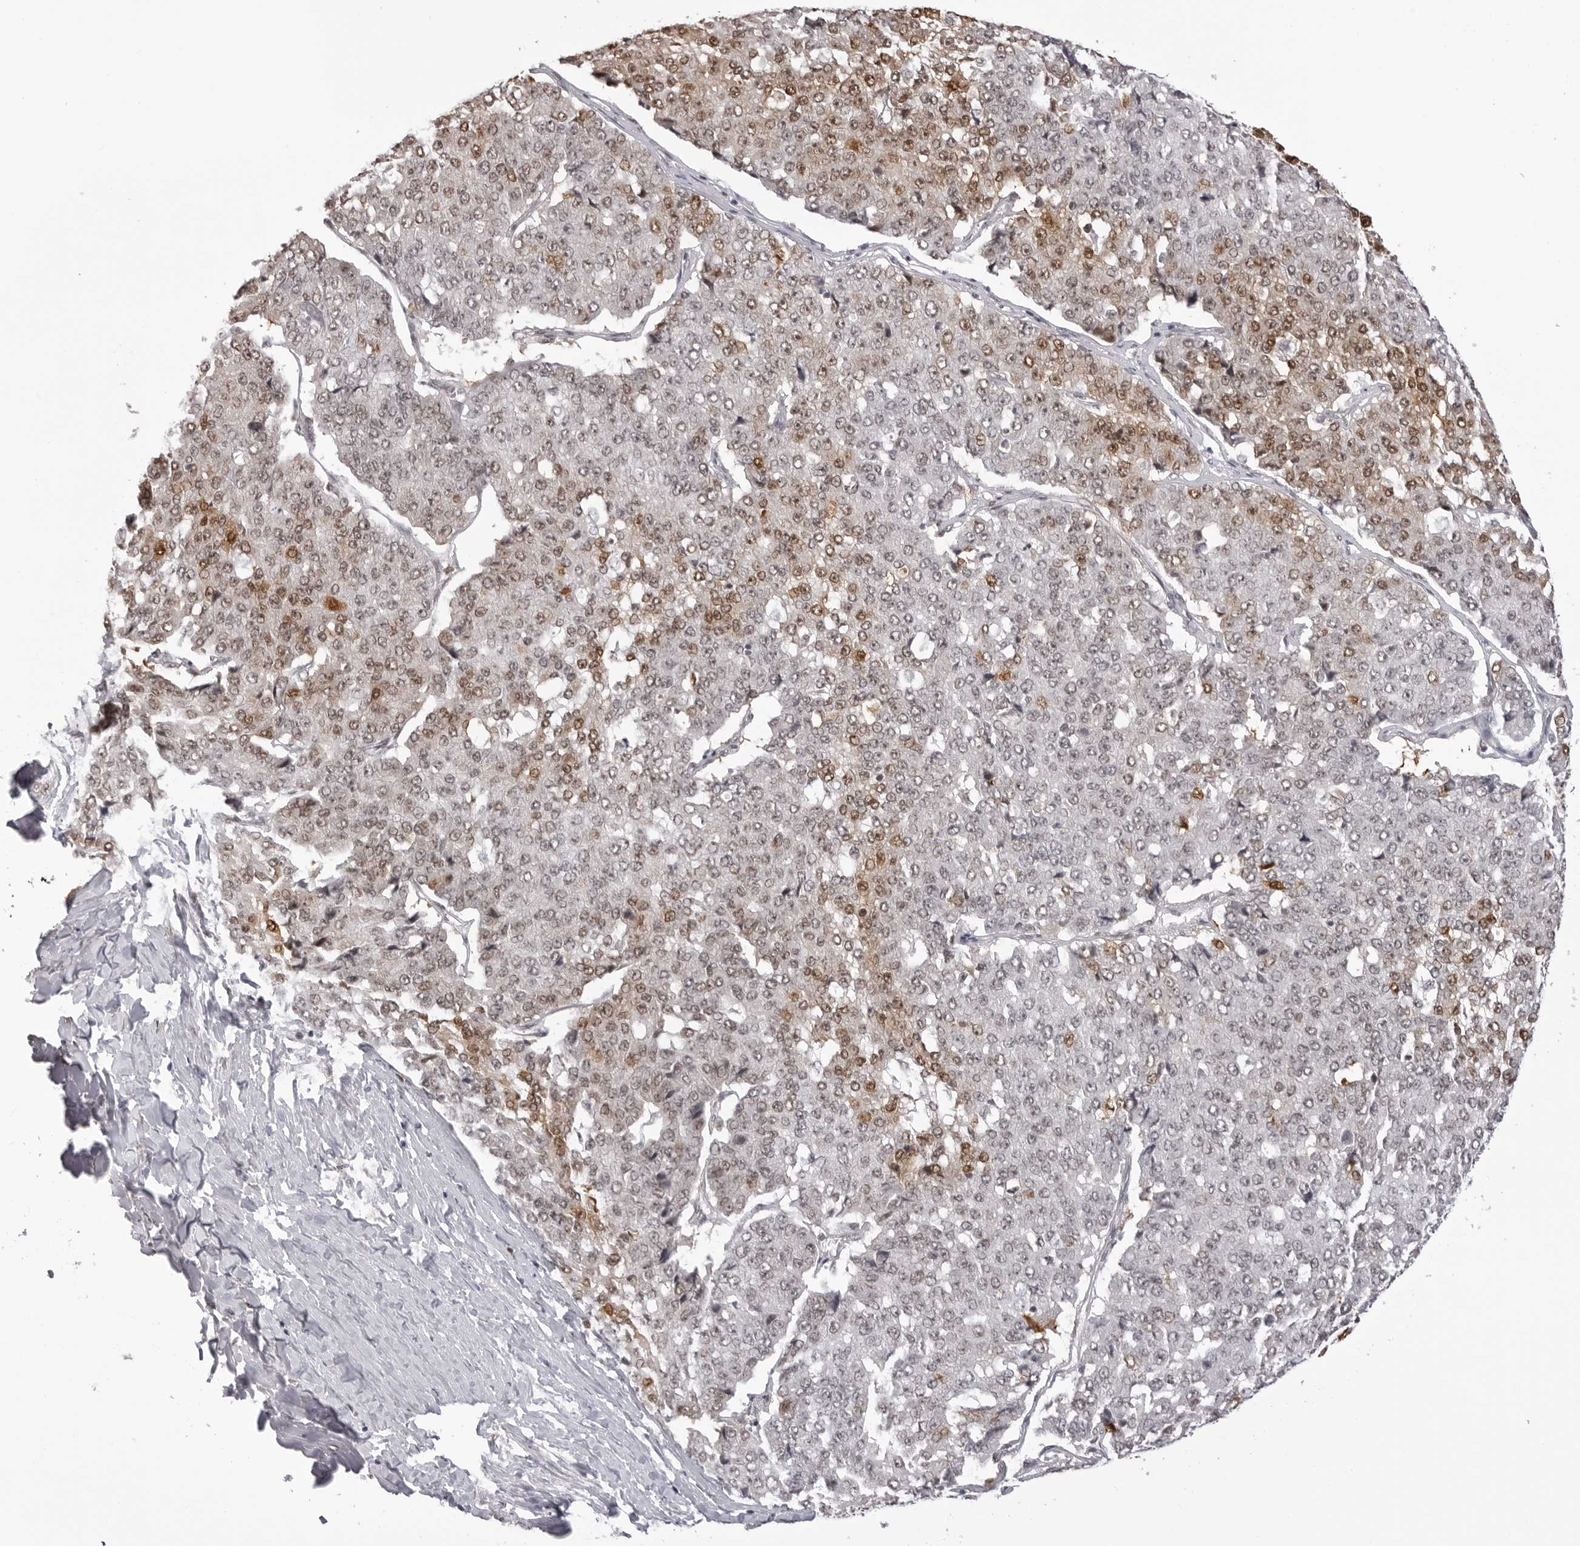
{"staining": {"intensity": "moderate", "quantity": "<25%", "location": "cytoplasmic/membranous,nuclear"}, "tissue": "pancreatic cancer", "cell_type": "Tumor cells", "image_type": "cancer", "snomed": [{"axis": "morphology", "description": "Adenocarcinoma, NOS"}, {"axis": "topography", "description": "Pancreas"}], "caption": "There is low levels of moderate cytoplasmic/membranous and nuclear expression in tumor cells of pancreatic cancer (adenocarcinoma), as demonstrated by immunohistochemical staining (brown color).", "gene": "HSPA4", "patient": {"sex": "male", "age": 50}}